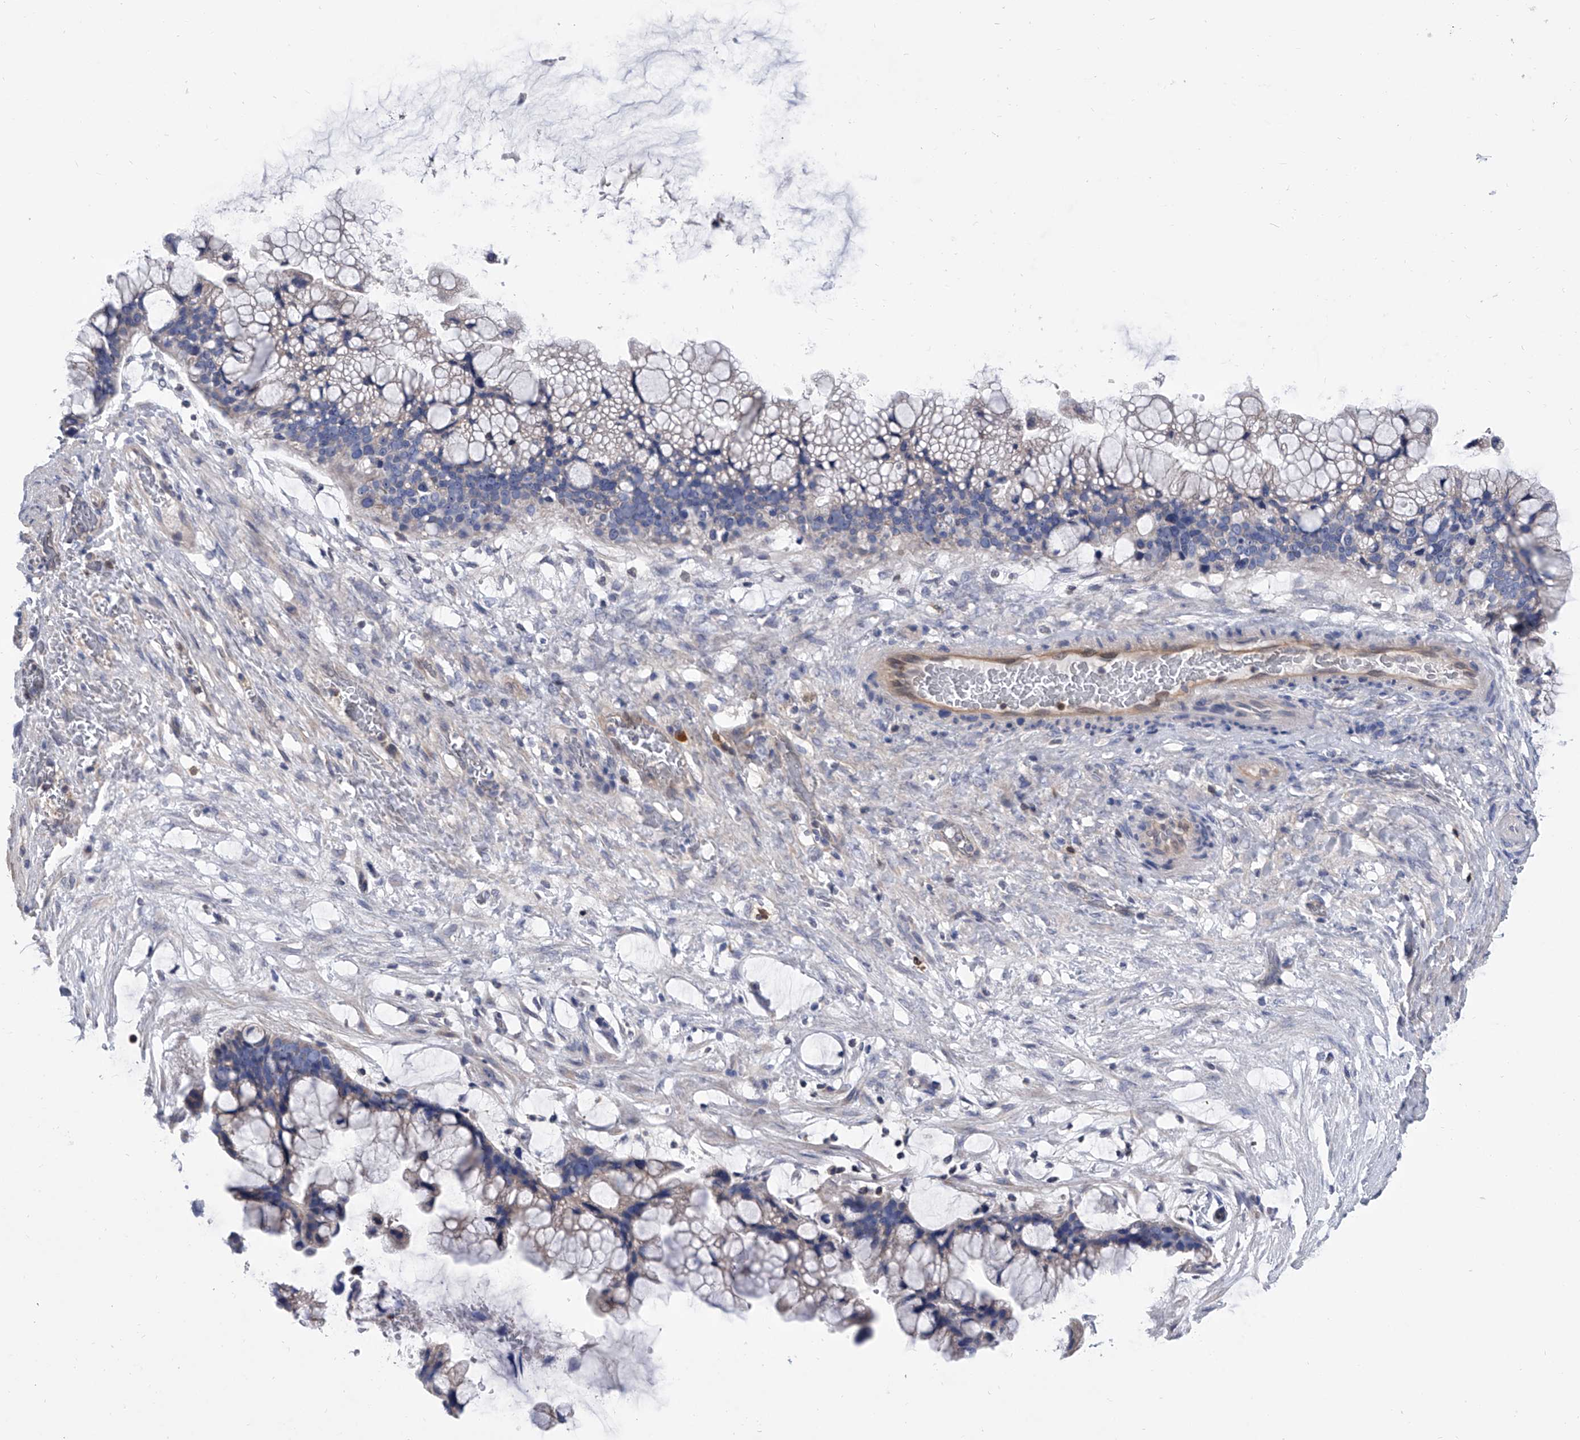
{"staining": {"intensity": "negative", "quantity": "none", "location": "none"}, "tissue": "ovarian cancer", "cell_type": "Tumor cells", "image_type": "cancer", "snomed": [{"axis": "morphology", "description": "Cystadenocarcinoma, mucinous, NOS"}, {"axis": "topography", "description": "Ovary"}], "caption": "Immunohistochemical staining of human ovarian cancer (mucinous cystadenocarcinoma) reveals no significant staining in tumor cells.", "gene": "SERPINB9", "patient": {"sex": "female", "age": 37}}